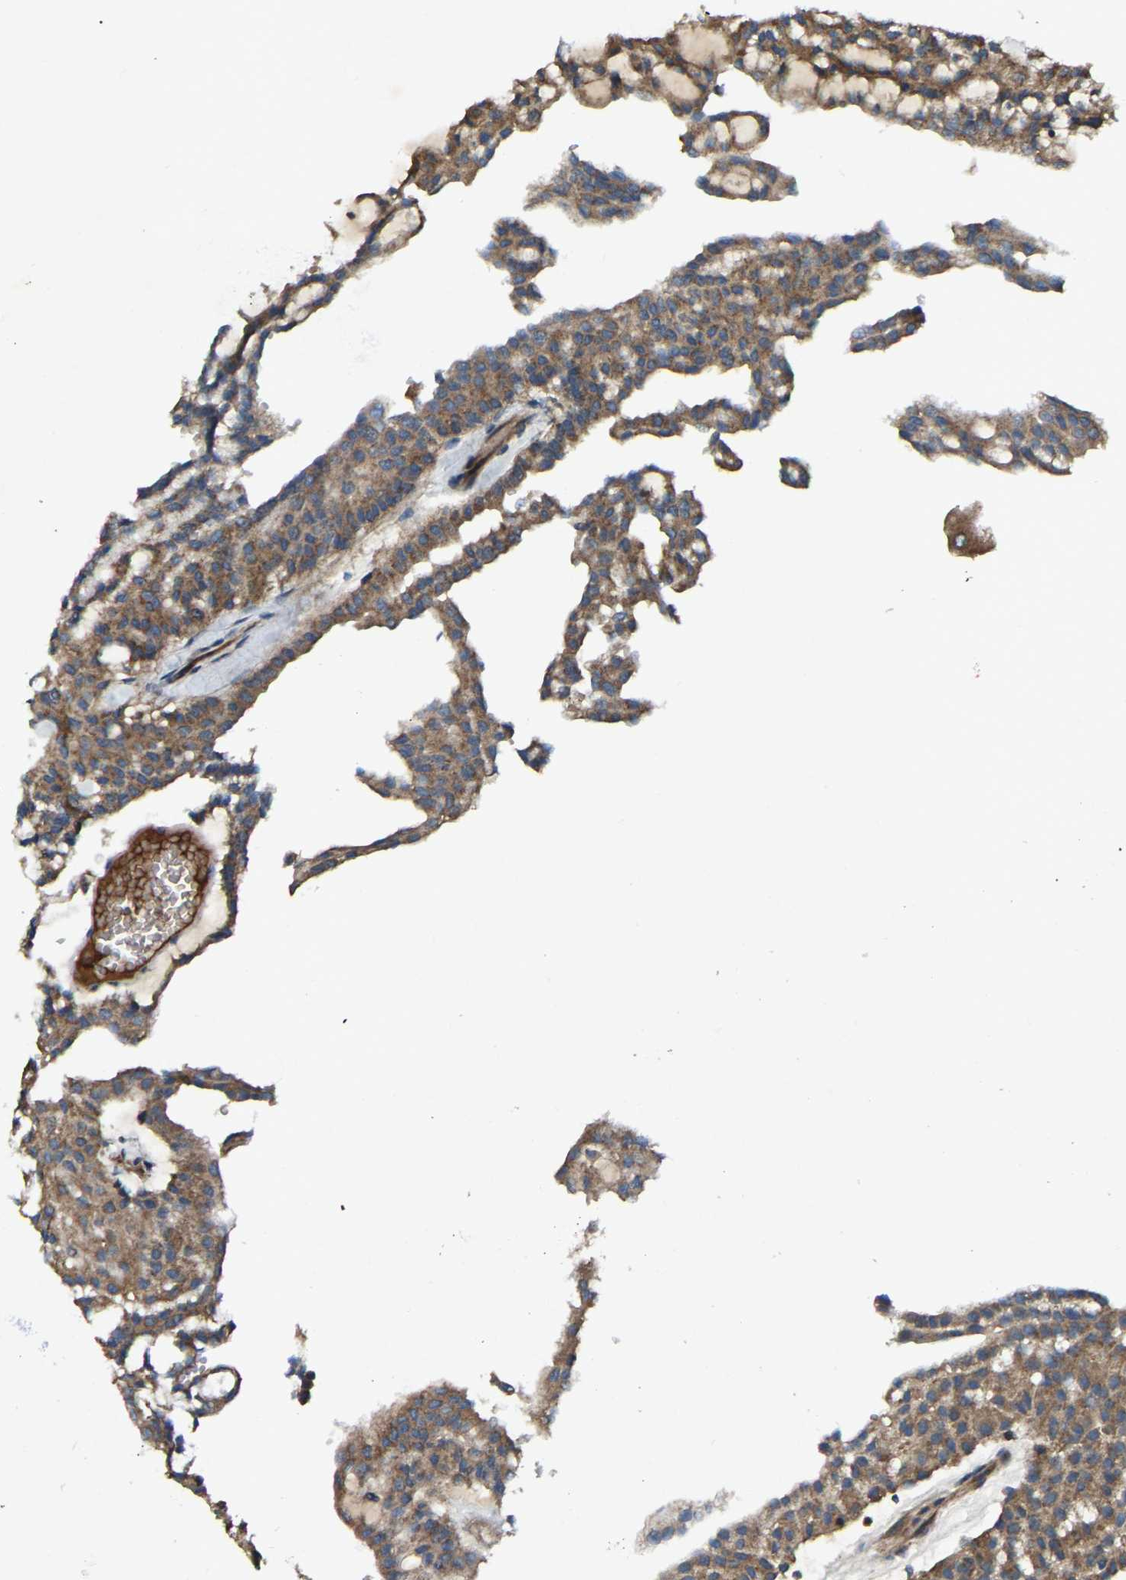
{"staining": {"intensity": "moderate", "quantity": ">75%", "location": "cytoplasmic/membranous"}, "tissue": "renal cancer", "cell_type": "Tumor cells", "image_type": "cancer", "snomed": [{"axis": "morphology", "description": "Adenocarcinoma, NOS"}, {"axis": "topography", "description": "Kidney"}], "caption": "Immunohistochemistry (IHC) (DAB (3,3'-diaminobenzidine)) staining of human renal cancer demonstrates moderate cytoplasmic/membranous protein expression in approximately >75% of tumor cells. Using DAB (3,3'-diaminobenzidine) (brown) and hematoxylin (blue) stains, captured at high magnification using brightfield microscopy.", "gene": "SAMD9L", "patient": {"sex": "male", "age": 63}}